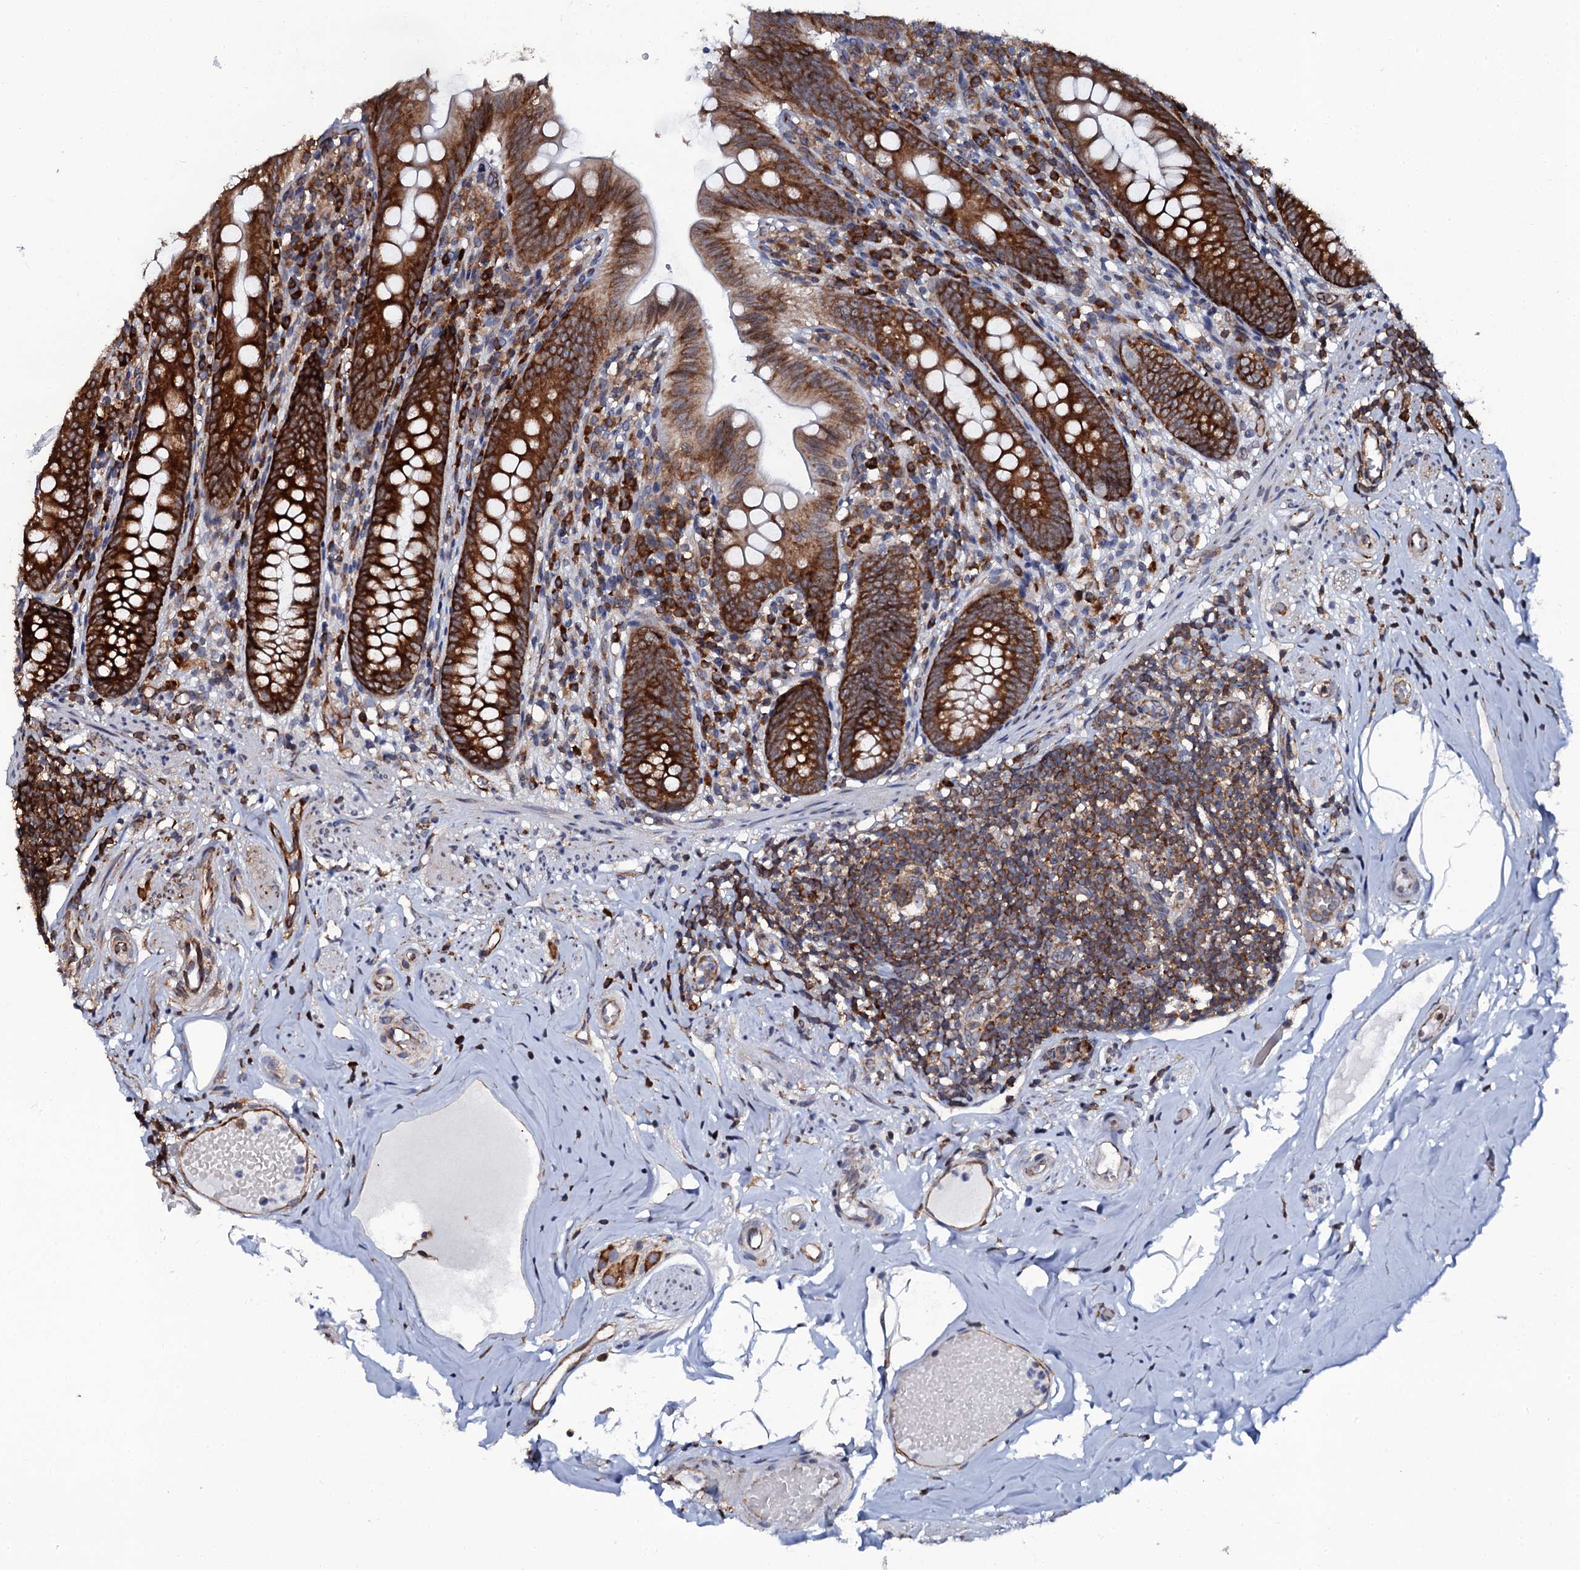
{"staining": {"intensity": "strong", "quantity": ">75%", "location": "cytoplasmic/membranous"}, "tissue": "appendix", "cell_type": "Glandular cells", "image_type": "normal", "snomed": [{"axis": "morphology", "description": "Normal tissue, NOS"}, {"axis": "topography", "description": "Appendix"}], "caption": "Glandular cells show high levels of strong cytoplasmic/membranous staining in about >75% of cells in unremarkable human appendix.", "gene": "SPTY2D1", "patient": {"sex": "male", "age": 55}}